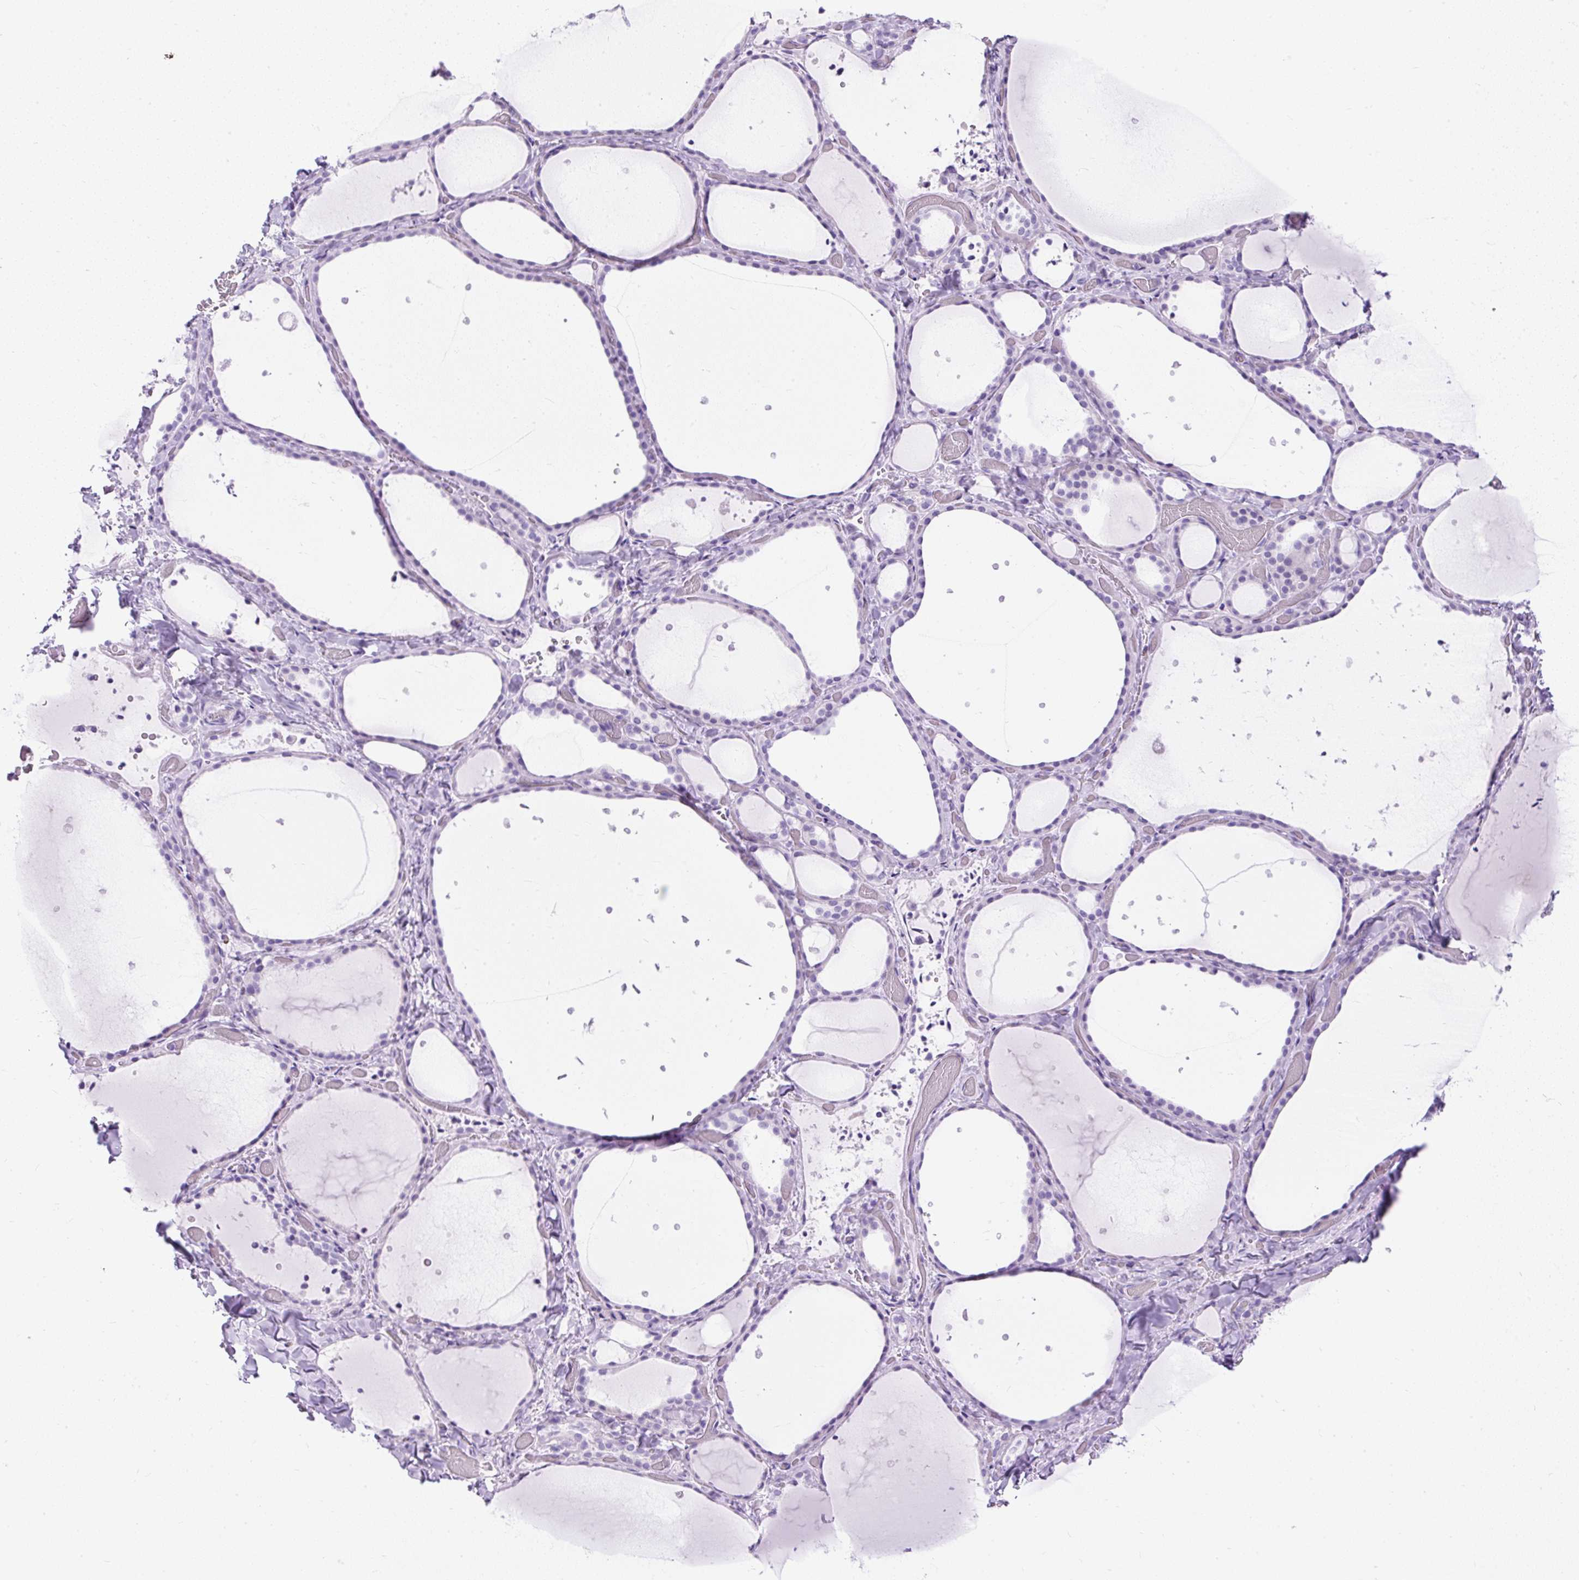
{"staining": {"intensity": "negative", "quantity": "none", "location": "none"}, "tissue": "thyroid gland", "cell_type": "Glandular cells", "image_type": "normal", "snomed": [{"axis": "morphology", "description": "Normal tissue, NOS"}, {"axis": "topography", "description": "Thyroid gland"}], "caption": "IHC of unremarkable human thyroid gland displays no expression in glandular cells.", "gene": "UPP1", "patient": {"sex": "female", "age": 36}}